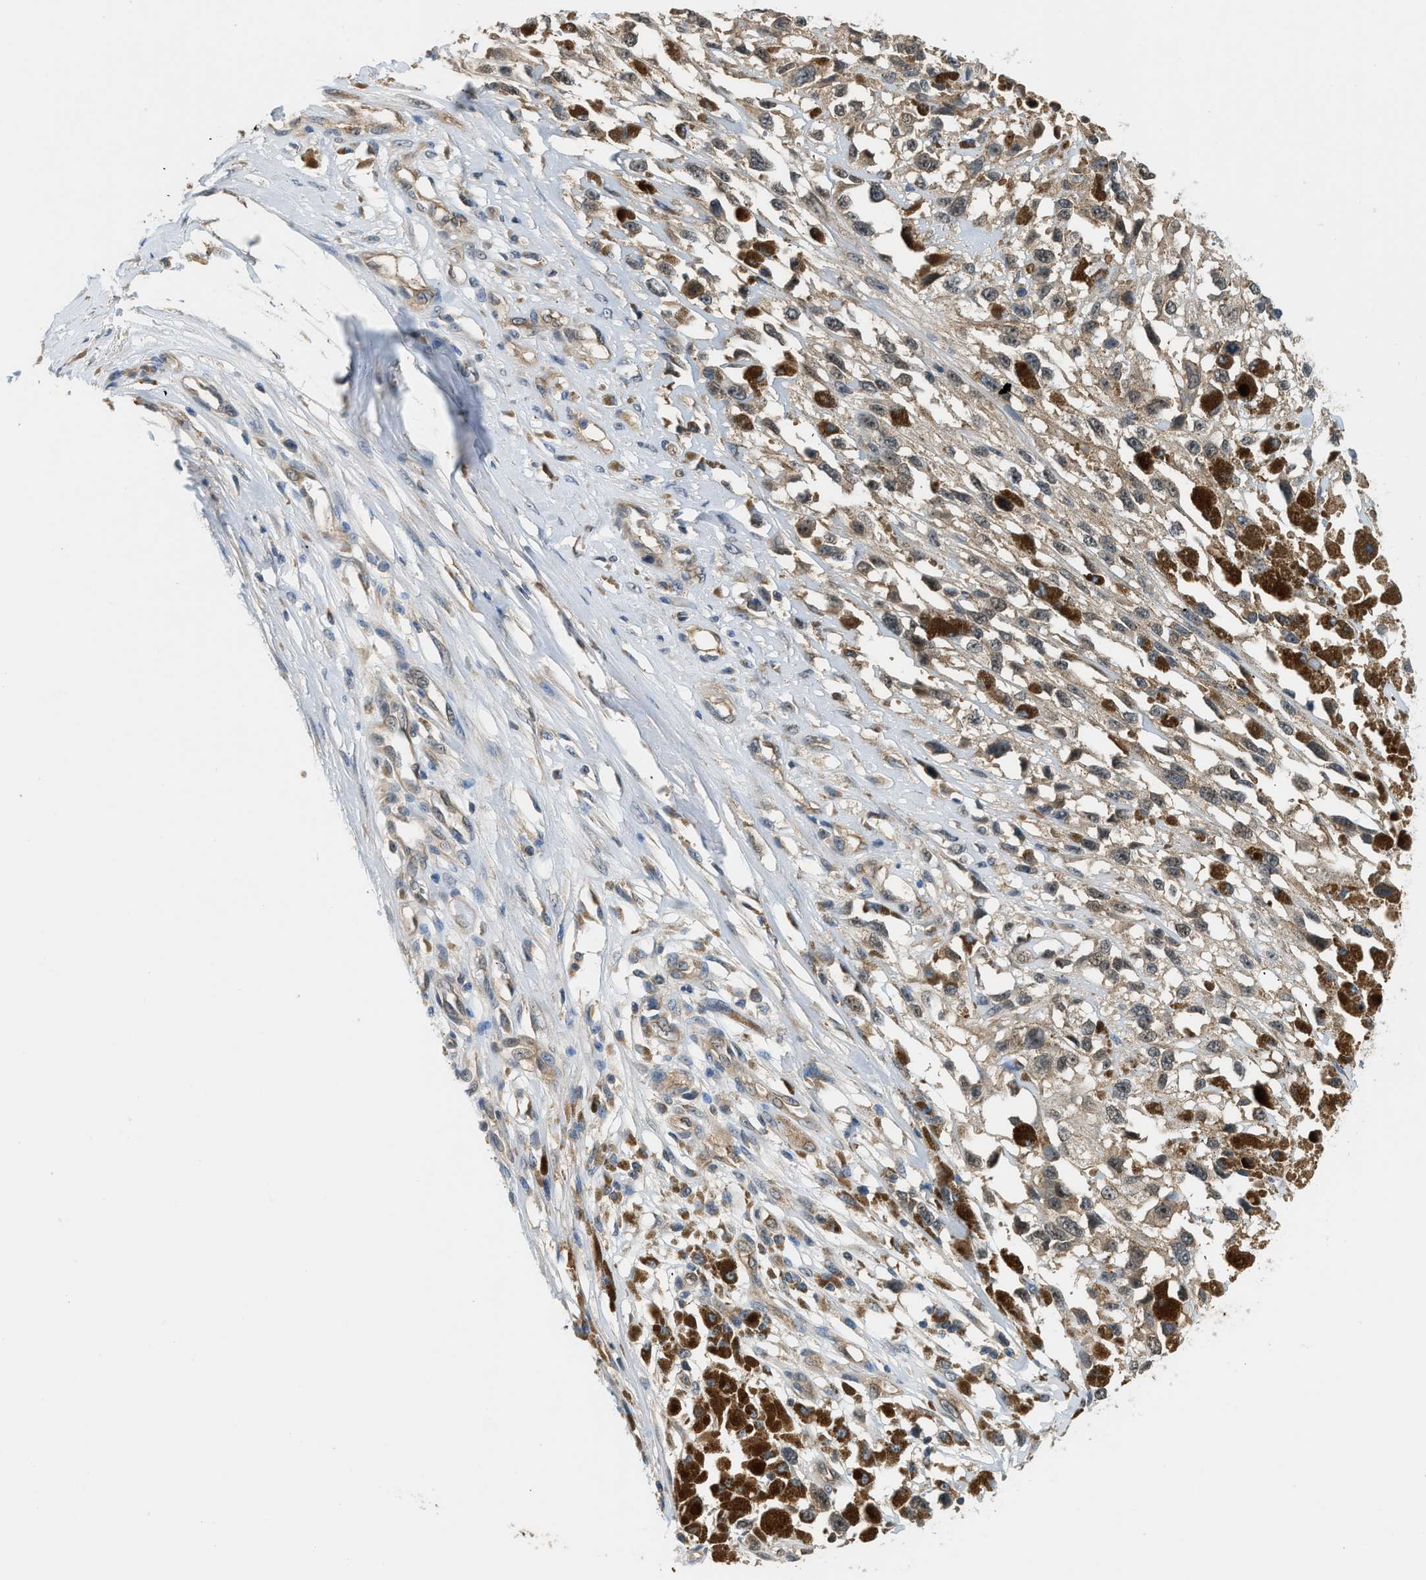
{"staining": {"intensity": "weak", "quantity": "25%-75%", "location": "cytoplasmic/membranous"}, "tissue": "melanoma", "cell_type": "Tumor cells", "image_type": "cancer", "snomed": [{"axis": "morphology", "description": "Malignant melanoma, Metastatic site"}, {"axis": "topography", "description": "Lymph node"}], "caption": "Immunohistochemical staining of human melanoma exhibits weak cytoplasmic/membranous protein staining in approximately 25%-75% of tumor cells. Nuclei are stained in blue.", "gene": "CBLB", "patient": {"sex": "male", "age": 59}}